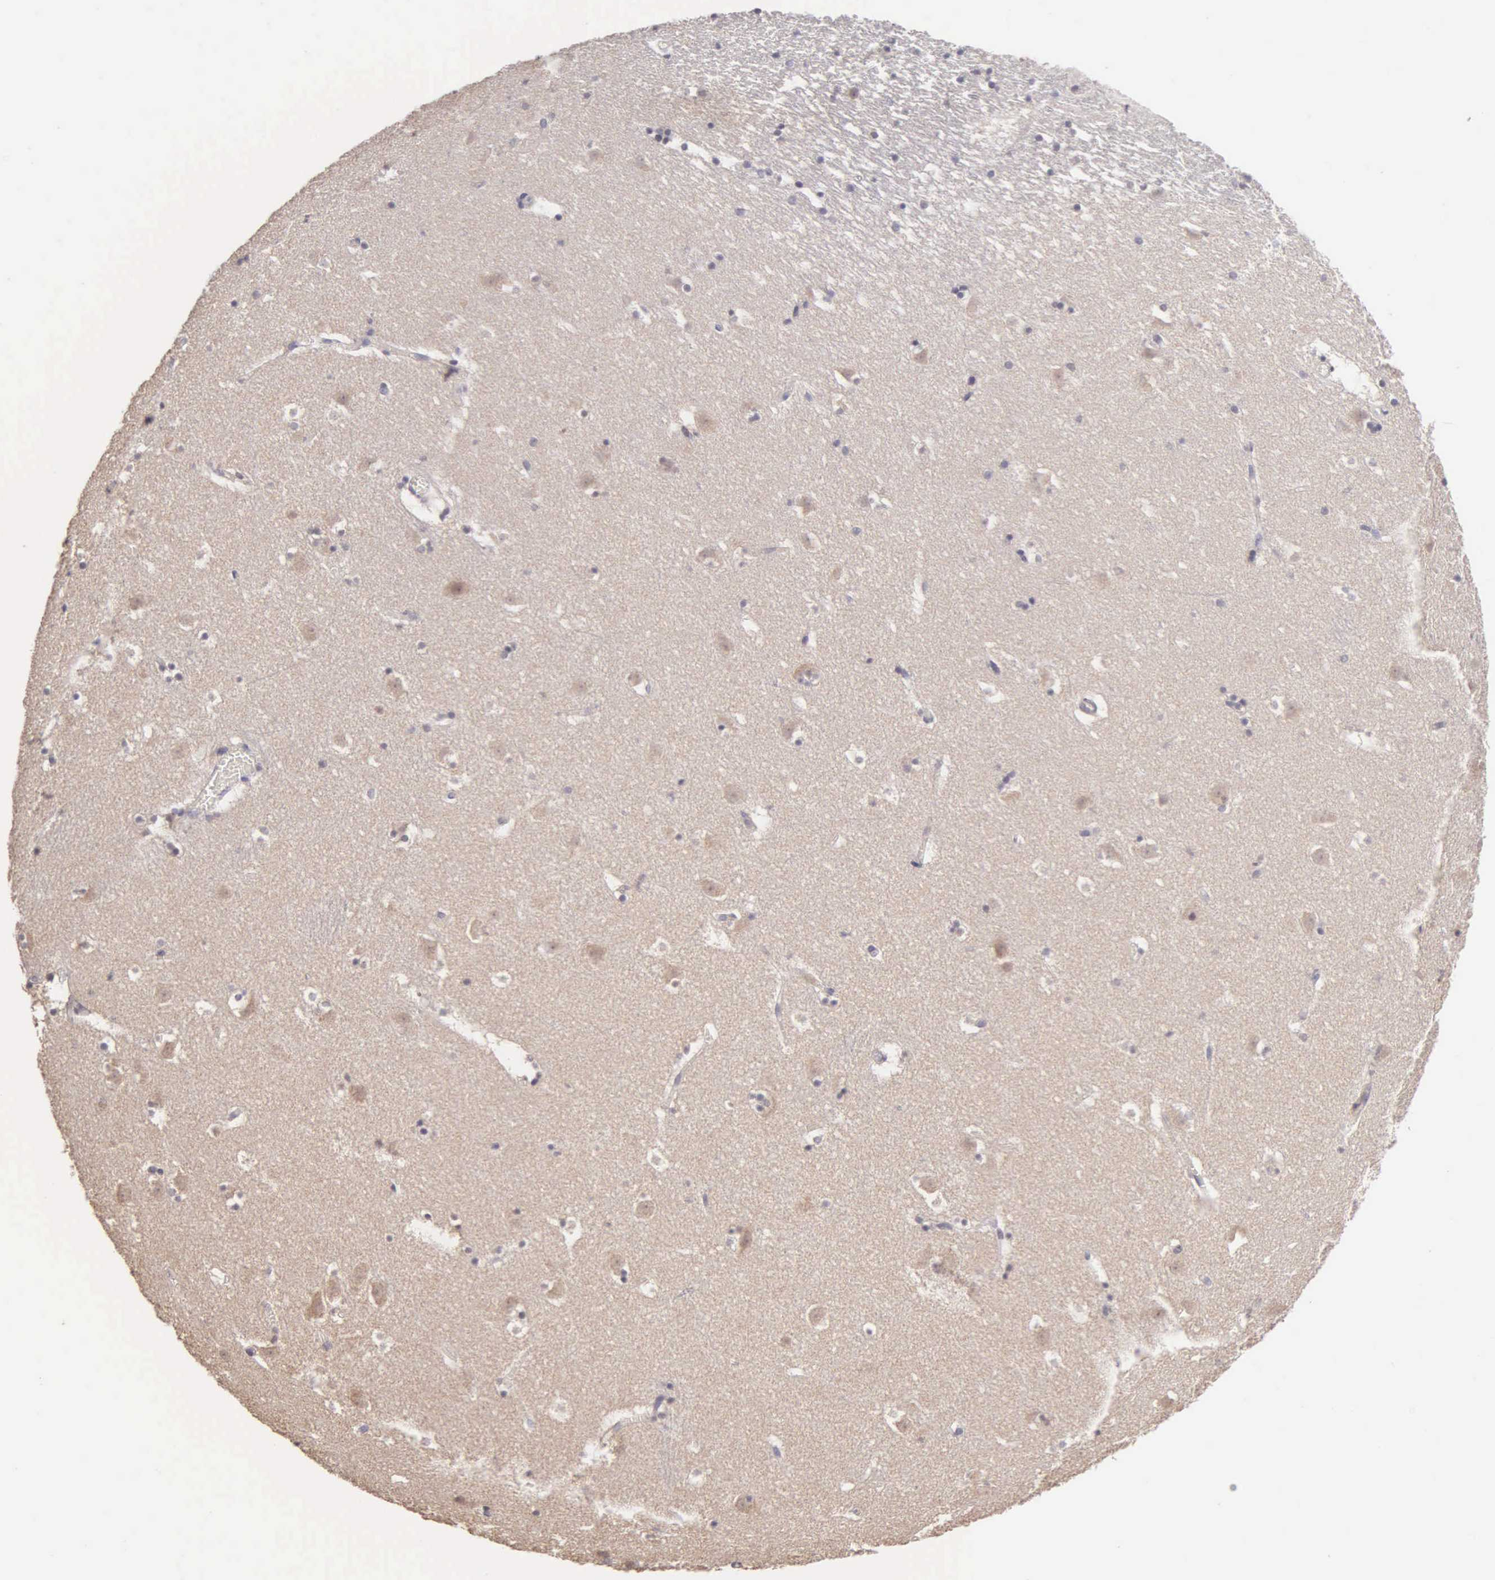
{"staining": {"intensity": "negative", "quantity": "none", "location": "none"}, "tissue": "caudate", "cell_type": "Glial cells", "image_type": "normal", "snomed": [{"axis": "morphology", "description": "Normal tissue, NOS"}, {"axis": "topography", "description": "Lateral ventricle wall"}], "caption": "The IHC histopathology image has no significant staining in glial cells of caudate. (DAB immunohistochemistry visualized using brightfield microscopy, high magnification).", "gene": "BRD1", "patient": {"sex": "male", "age": 45}}